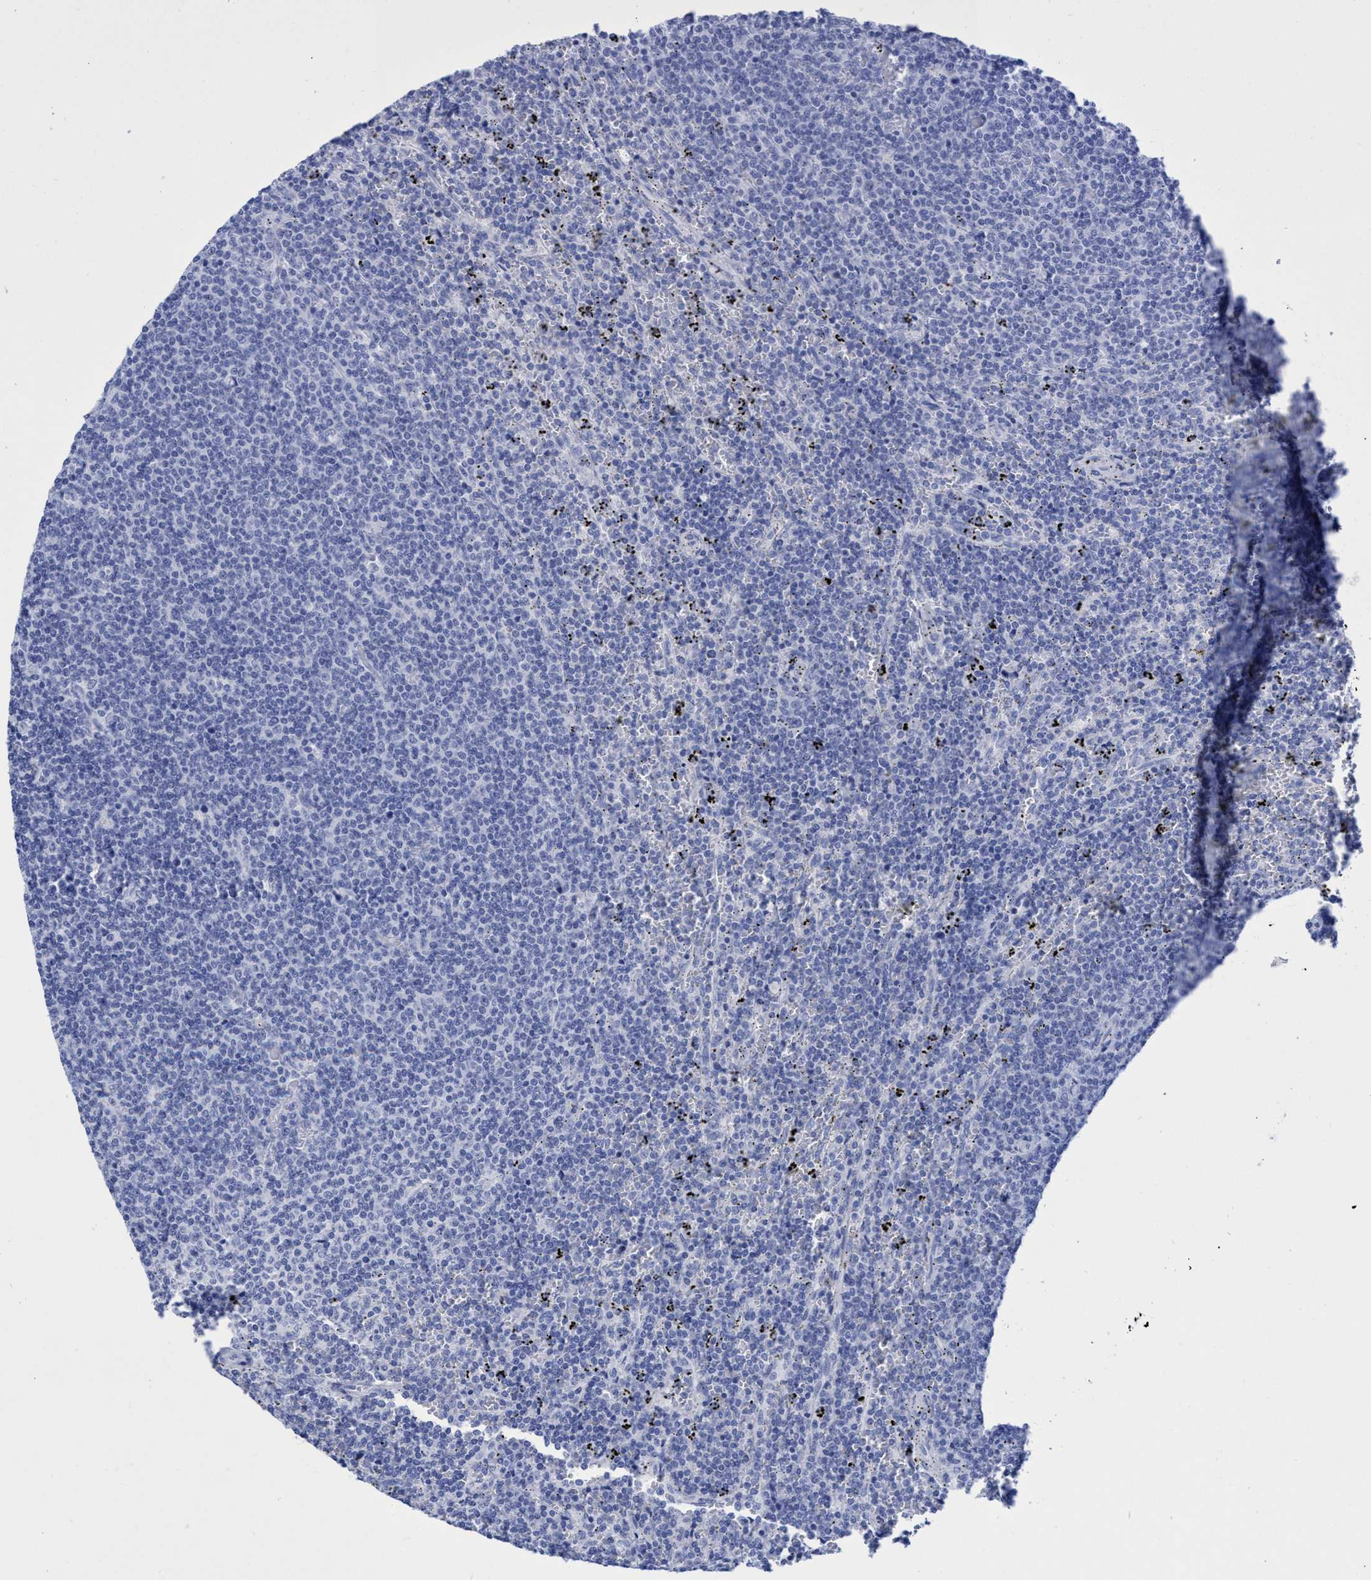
{"staining": {"intensity": "negative", "quantity": "none", "location": "none"}, "tissue": "lymphoma", "cell_type": "Tumor cells", "image_type": "cancer", "snomed": [{"axis": "morphology", "description": "Malignant lymphoma, non-Hodgkin's type, Low grade"}, {"axis": "topography", "description": "Spleen"}], "caption": "Immunohistochemistry photomicrograph of neoplastic tissue: lymphoma stained with DAB (3,3'-diaminobenzidine) displays no significant protein staining in tumor cells. The staining was performed using DAB (3,3'-diaminobenzidine) to visualize the protein expression in brown, while the nuclei were stained in blue with hematoxylin (Magnification: 20x).", "gene": "INSL6", "patient": {"sex": "female", "age": 50}}